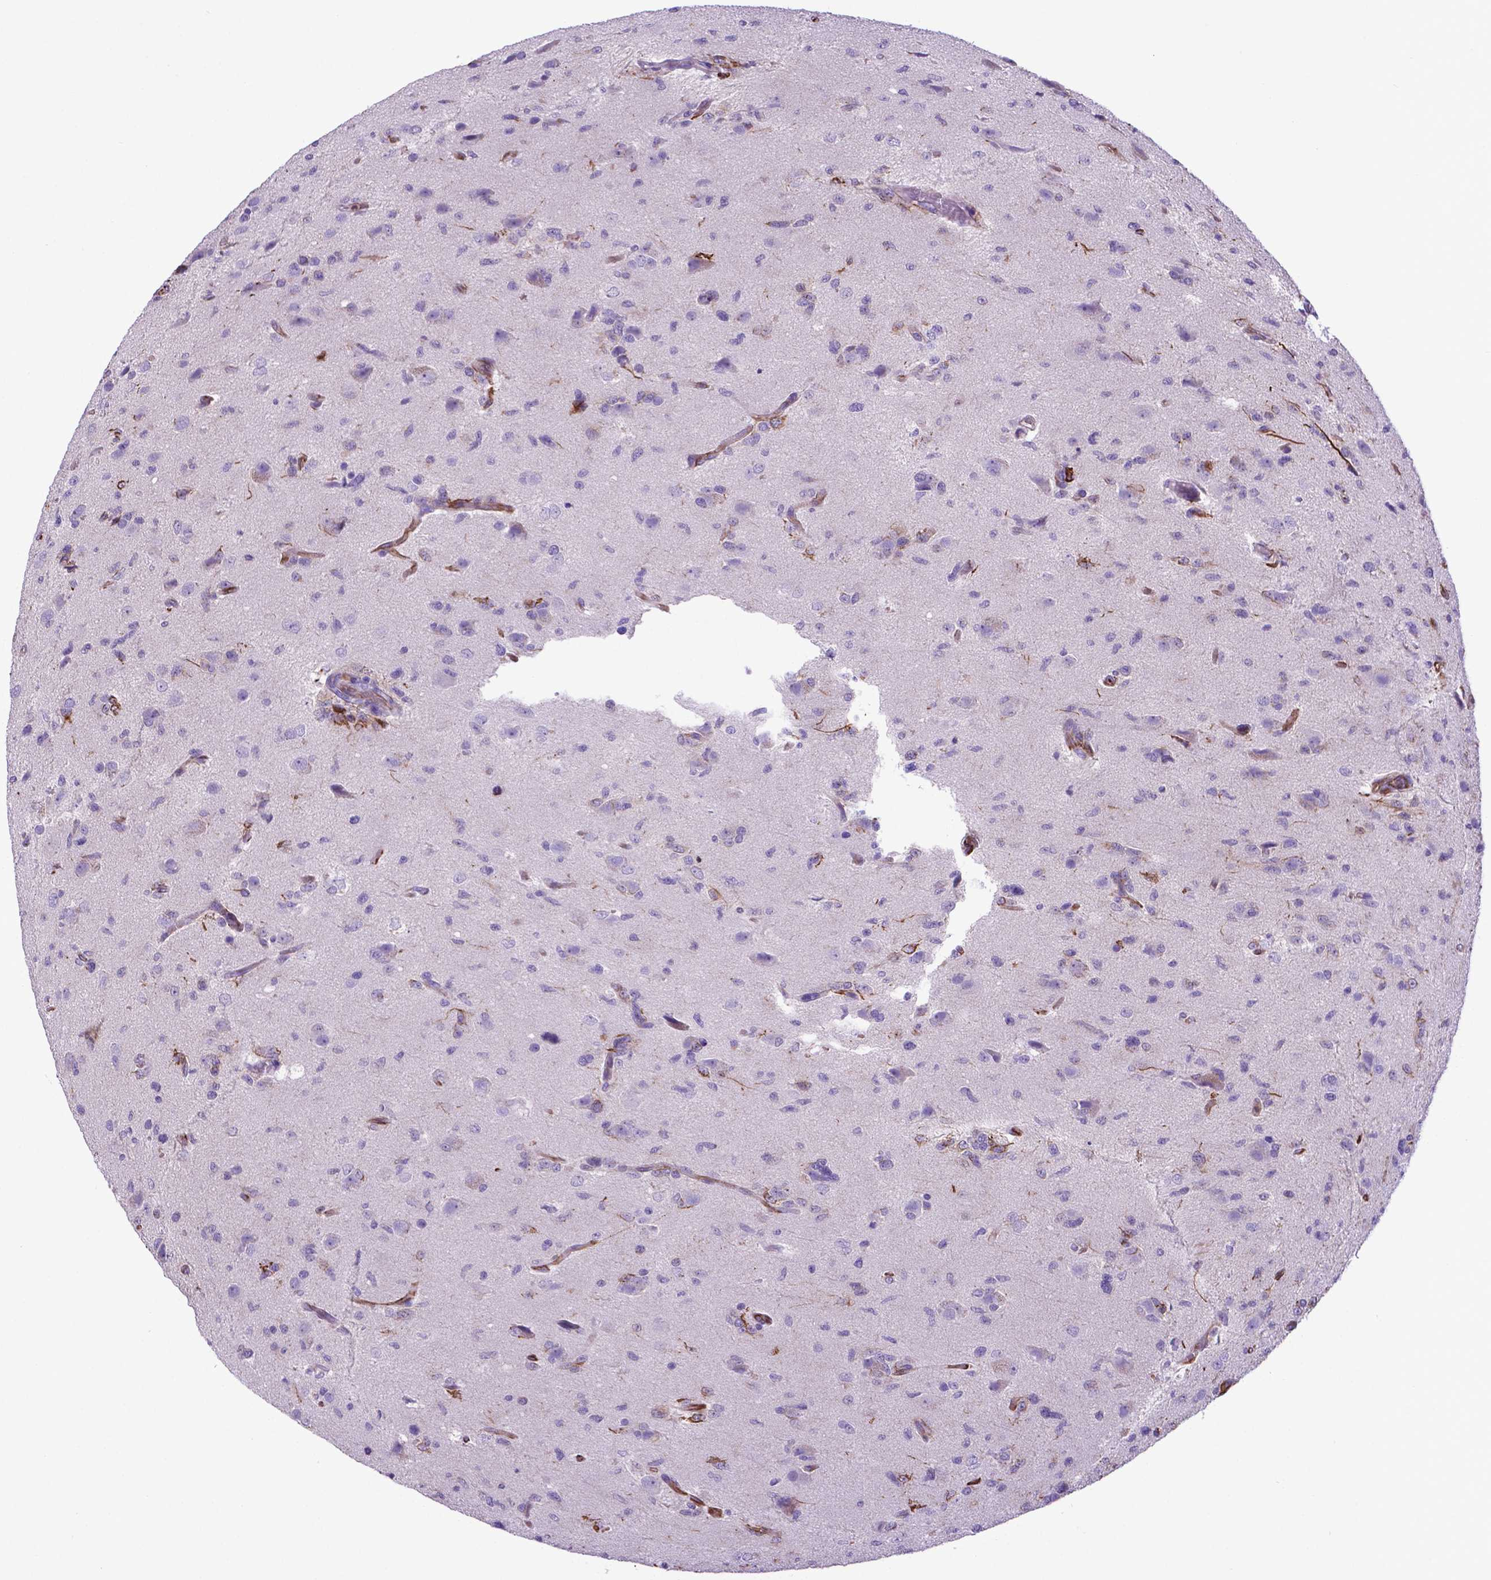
{"staining": {"intensity": "negative", "quantity": "none", "location": "none"}, "tissue": "glioma", "cell_type": "Tumor cells", "image_type": "cancer", "snomed": [{"axis": "morphology", "description": "Glioma, malignant, High grade"}, {"axis": "topography", "description": "Brain"}], "caption": "Immunohistochemical staining of malignant glioma (high-grade) displays no significant expression in tumor cells.", "gene": "LZTR1", "patient": {"sex": "male", "age": 68}}